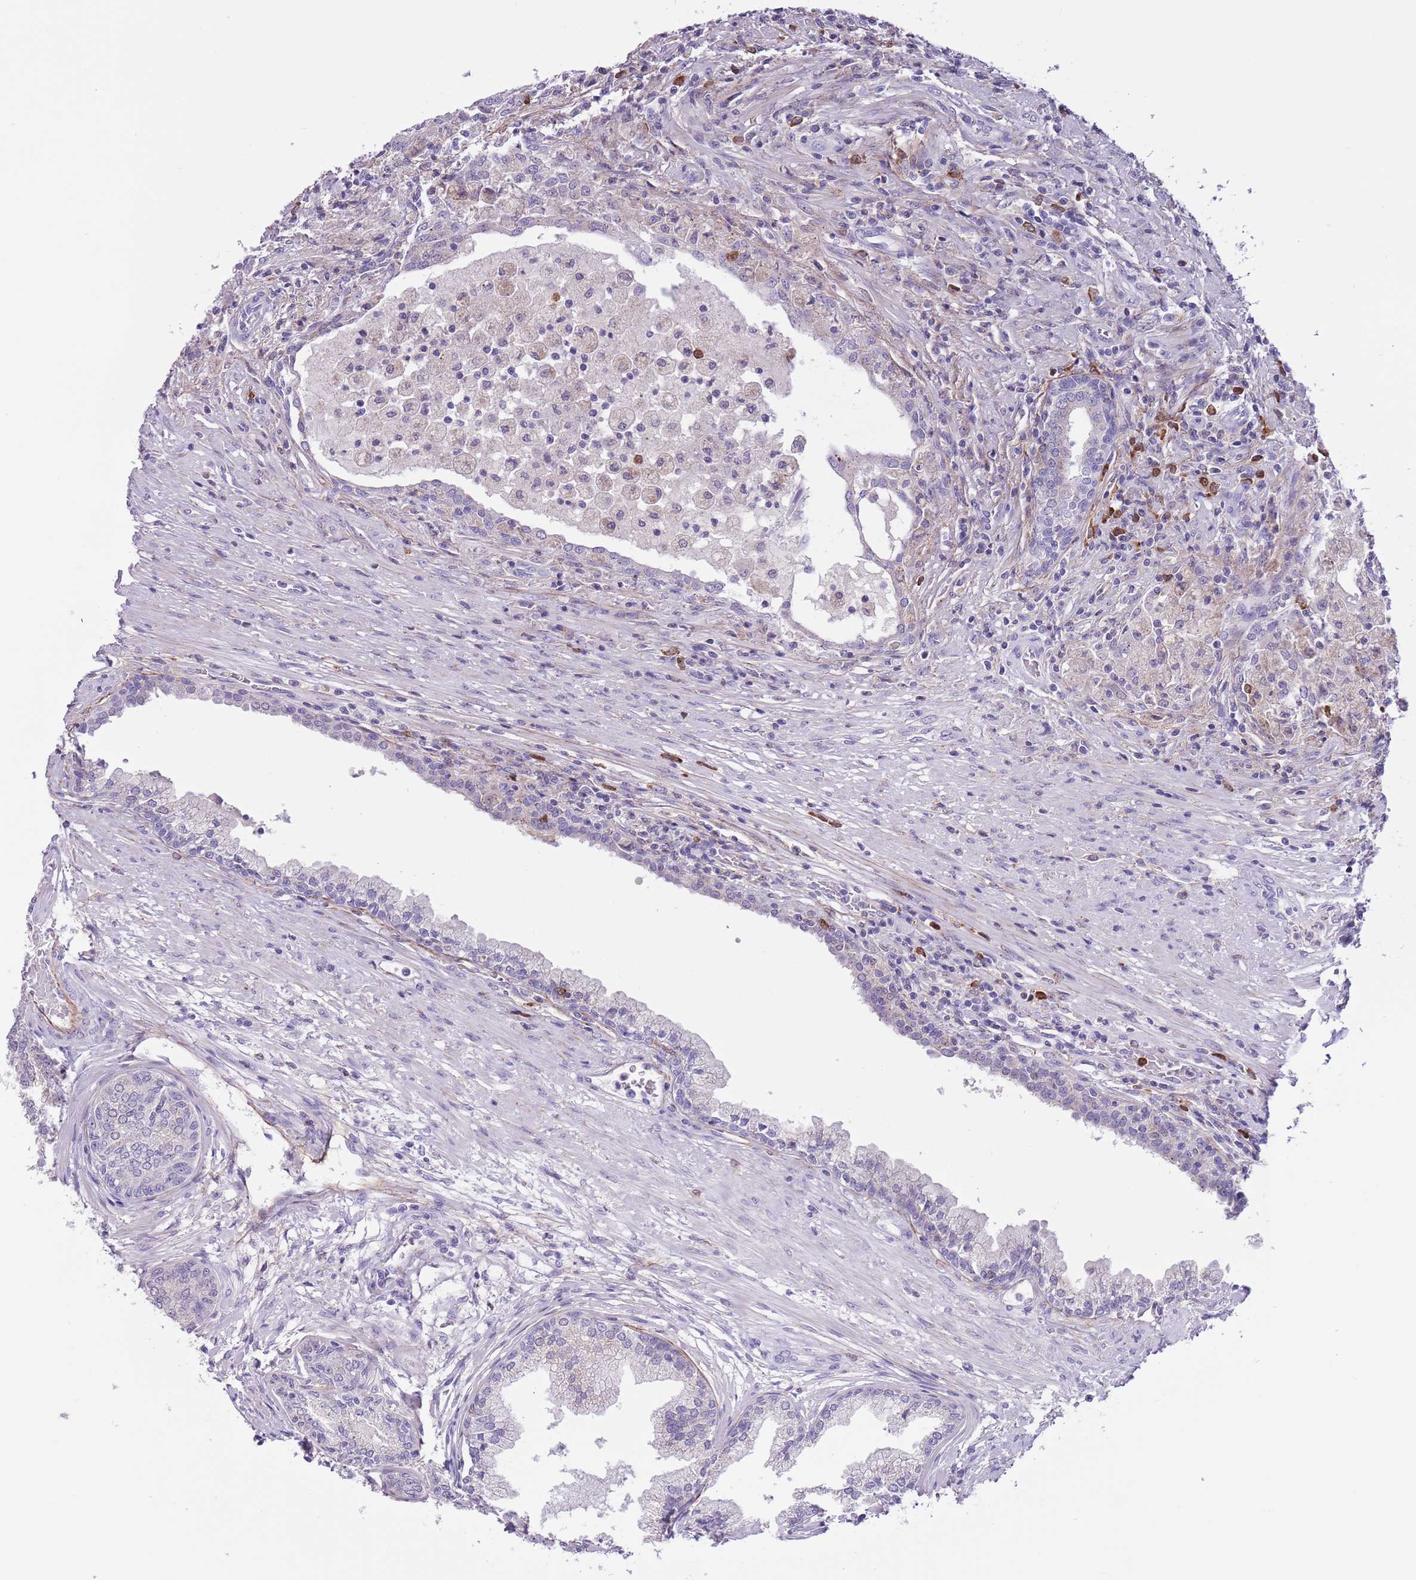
{"staining": {"intensity": "negative", "quantity": "none", "location": "none"}, "tissue": "prostate cancer", "cell_type": "Tumor cells", "image_type": "cancer", "snomed": [{"axis": "morphology", "description": "Adenocarcinoma, High grade"}, {"axis": "topography", "description": "Prostate"}], "caption": "DAB immunohistochemical staining of prostate cancer (adenocarcinoma (high-grade)) displays no significant positivity in tumor cells. The staining was performed using DAB to visualize the protein expression in brown, while the nuclei were stained in blue with hematoxylin (Magnification: 20x).", "gene": "PFKFB2", "patient": {"sex": "male", "age": 67}}